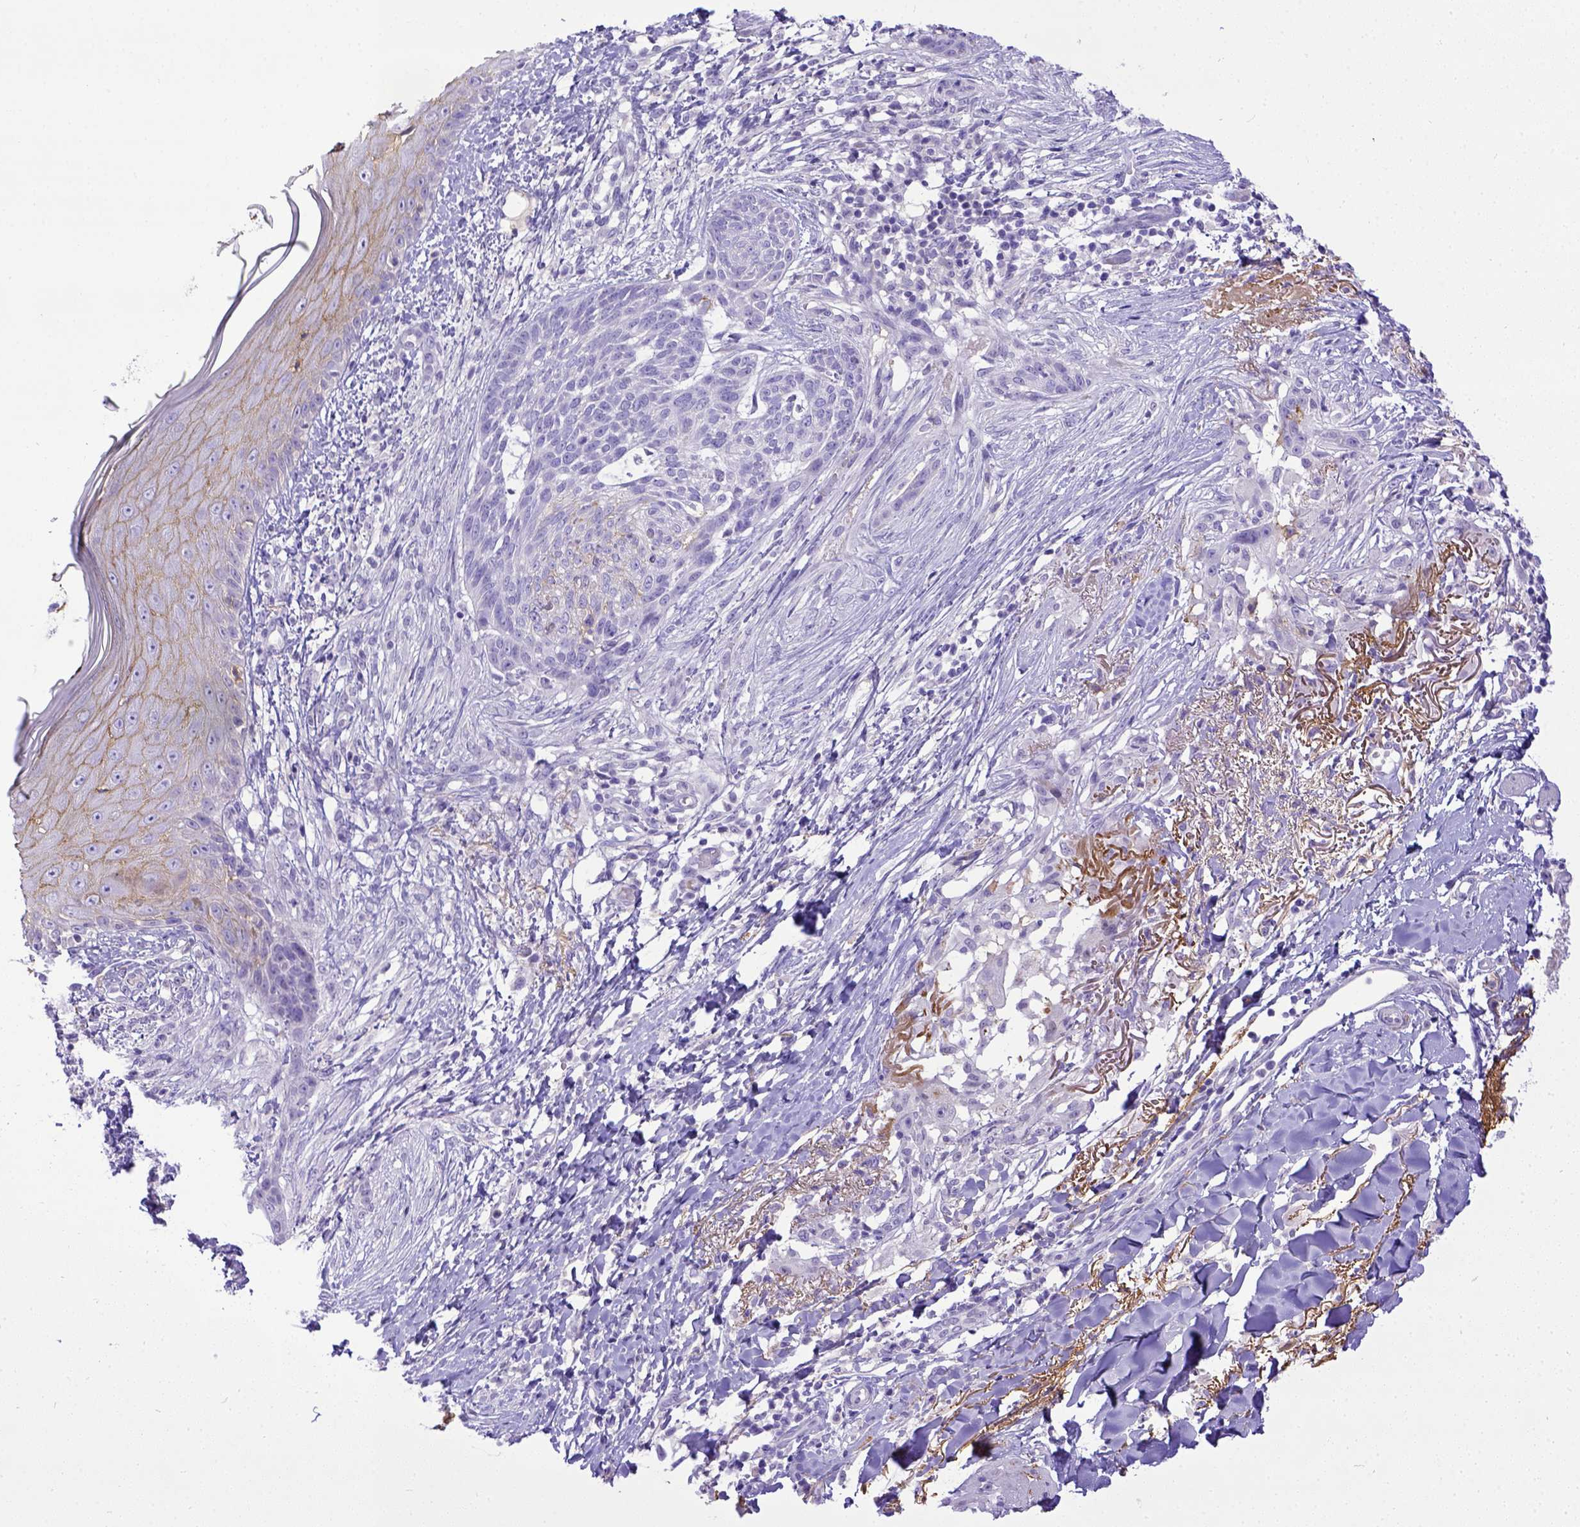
{"staining": {"intensity": "negative", "quantity": "none", "location": "none"}, "tissue": "skin cancer", "cell_type": "Tumor cells", "image_type": "cancer", "snomed": [{"axis": "morphology", "description": "Normal tissue, NOS"}, {"axis": "morphology", "description": "Basal cell carcinoma"}, {"axis": "topography", "description": "Skin"}], "caption": "The image displays no significant positivity in tumor cells of skin basal cell carcinoma.", "gene": "BTN1A1", "patient": {"sex": "male", "age": 84}}